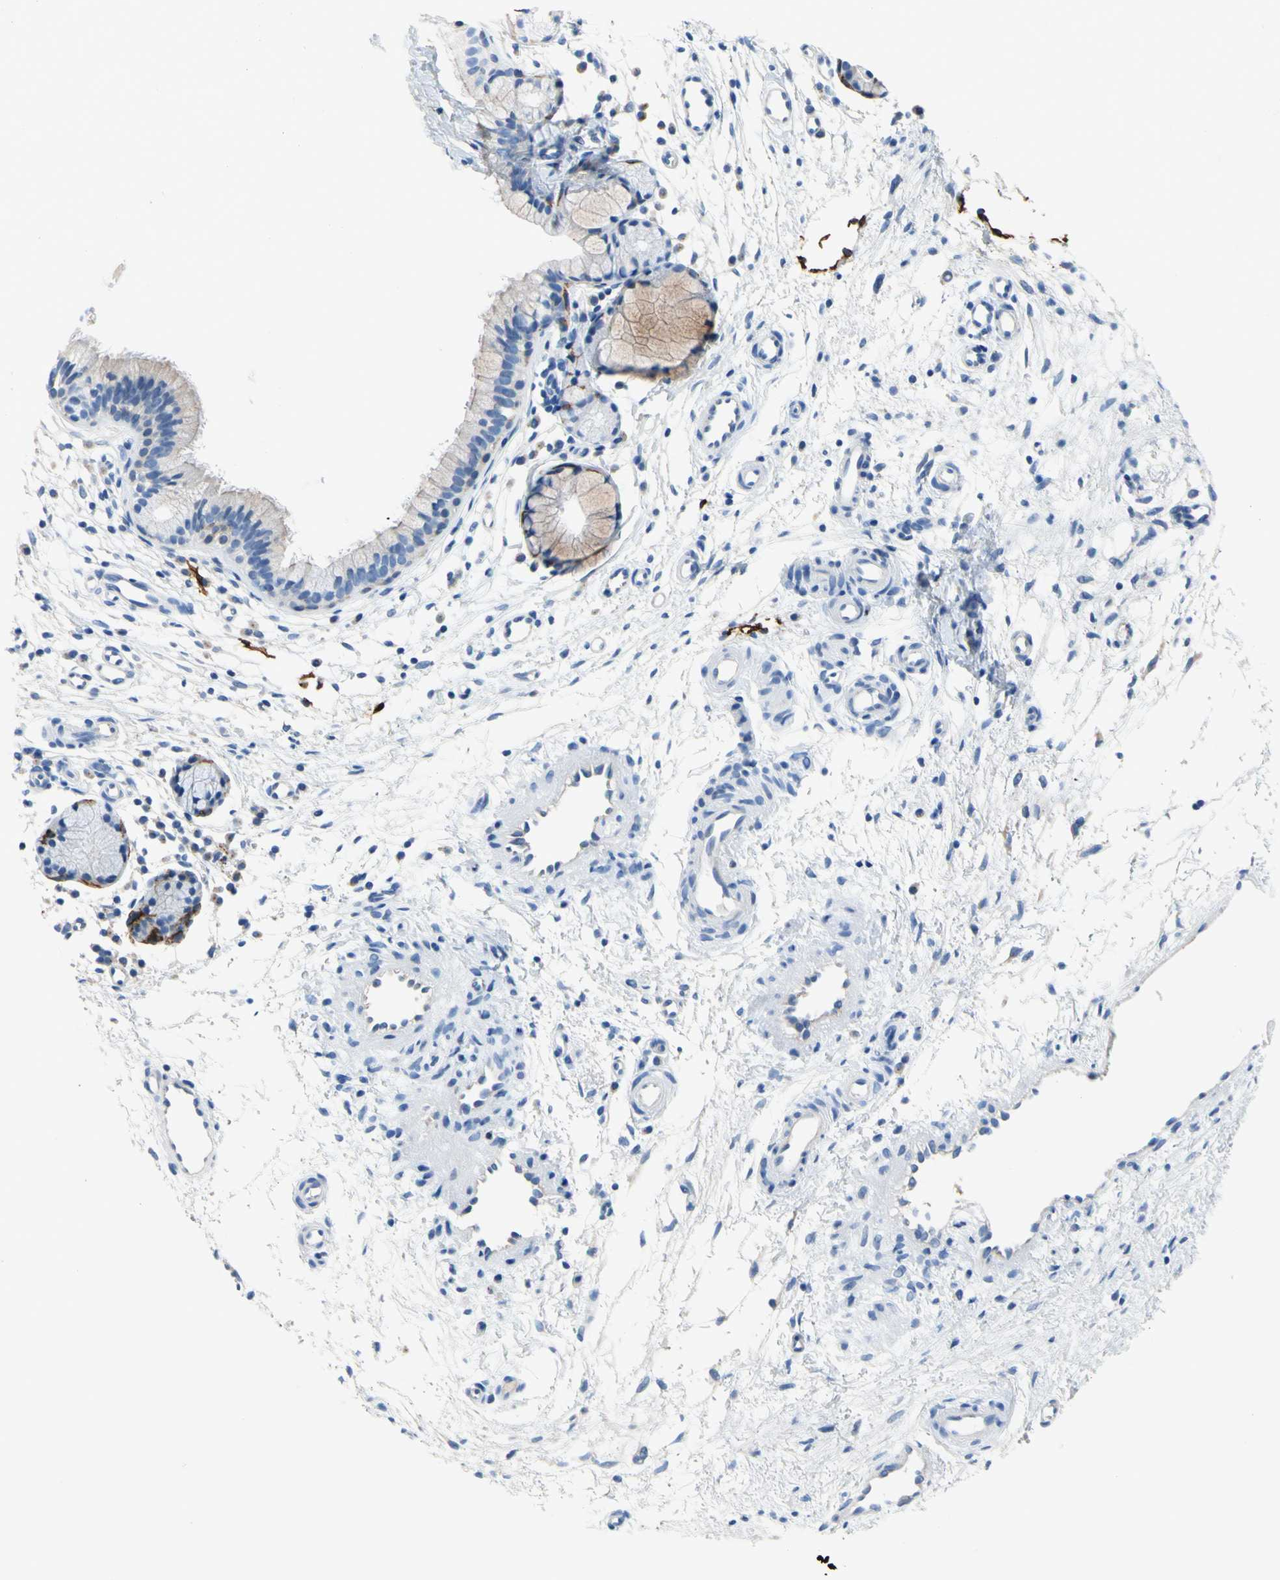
{"staining": {"intensity": "weak", "quantity": "<25%", "location": "cytoplasmic/membranous"}, "tissue": "nasopharynx", "cell_type": "Respiratory epithelial cells", "image_type": "normal", "snomed": [{"axis": "morphology", "description": "Normal tissue, NOS"}, {"axis": "topography", "description": "Nasopharynx"}], "caption": "Protein analysis of benign nasopharynx displays no significant positivity in respiratory epithelial cells.", "gene": "PDPN", "patient": {"sex": "male", "age": 21}}